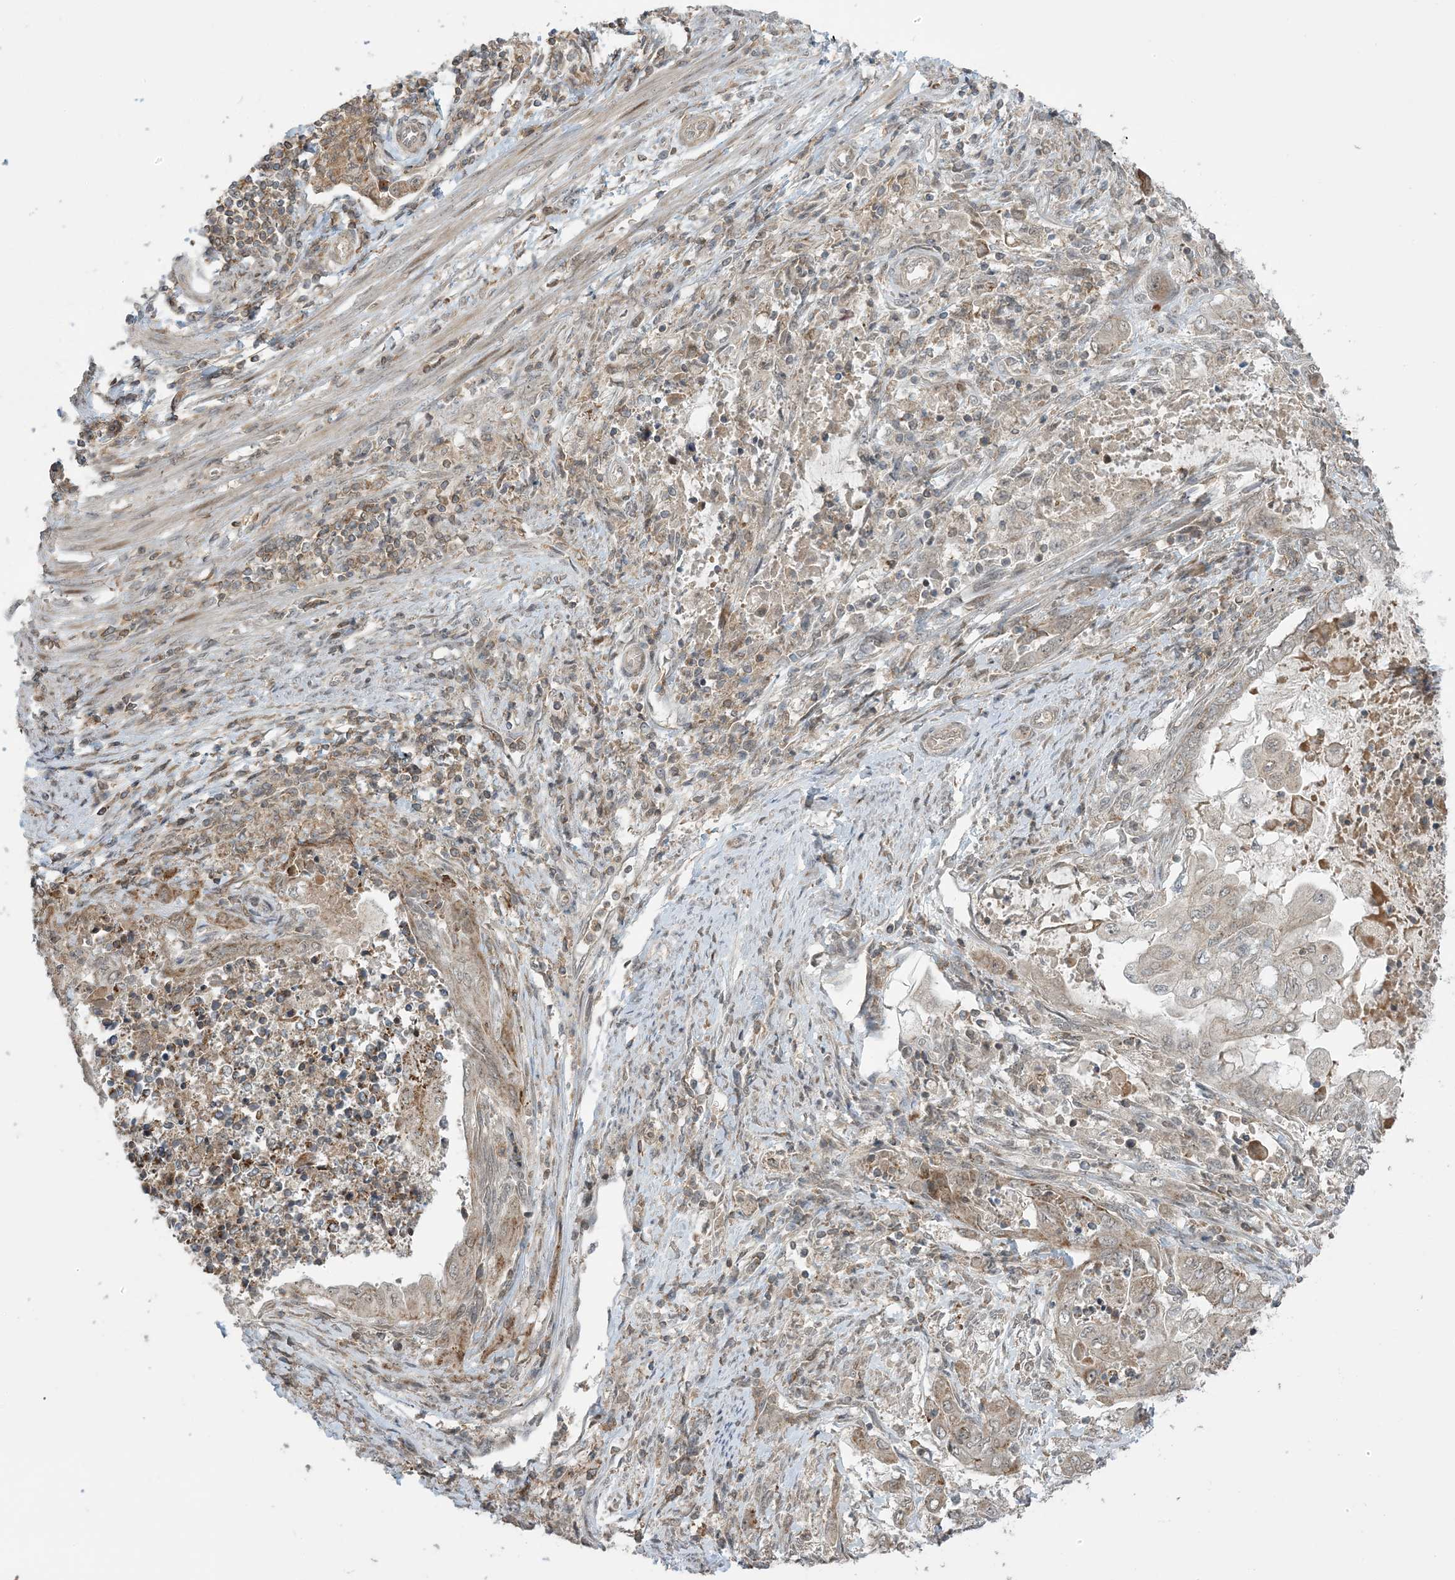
{"staining": {"intensity": "moderate", "quantity": "<25%", "location": "cytoplasmic/membranous"}, "tissue": "endometrial cancer", "cell_type": "Tumor cells", "image_type": "cancer", "snomed": [{"axis": "morphology", "description": "Adenocarcinoma, NOS"}, {"axis": "topography", "description": "Uterus"}, {"axis": "topography", "description": "Endometrium"}], "caption": "This is an image of IHC staining of adenocarcinoma (endometrial), which shows moderate positivity in the cytoplasmic/membranous of tumor cells.", "gene": "PHLDB2", "patient": {"sex": "female", "age": 70}}